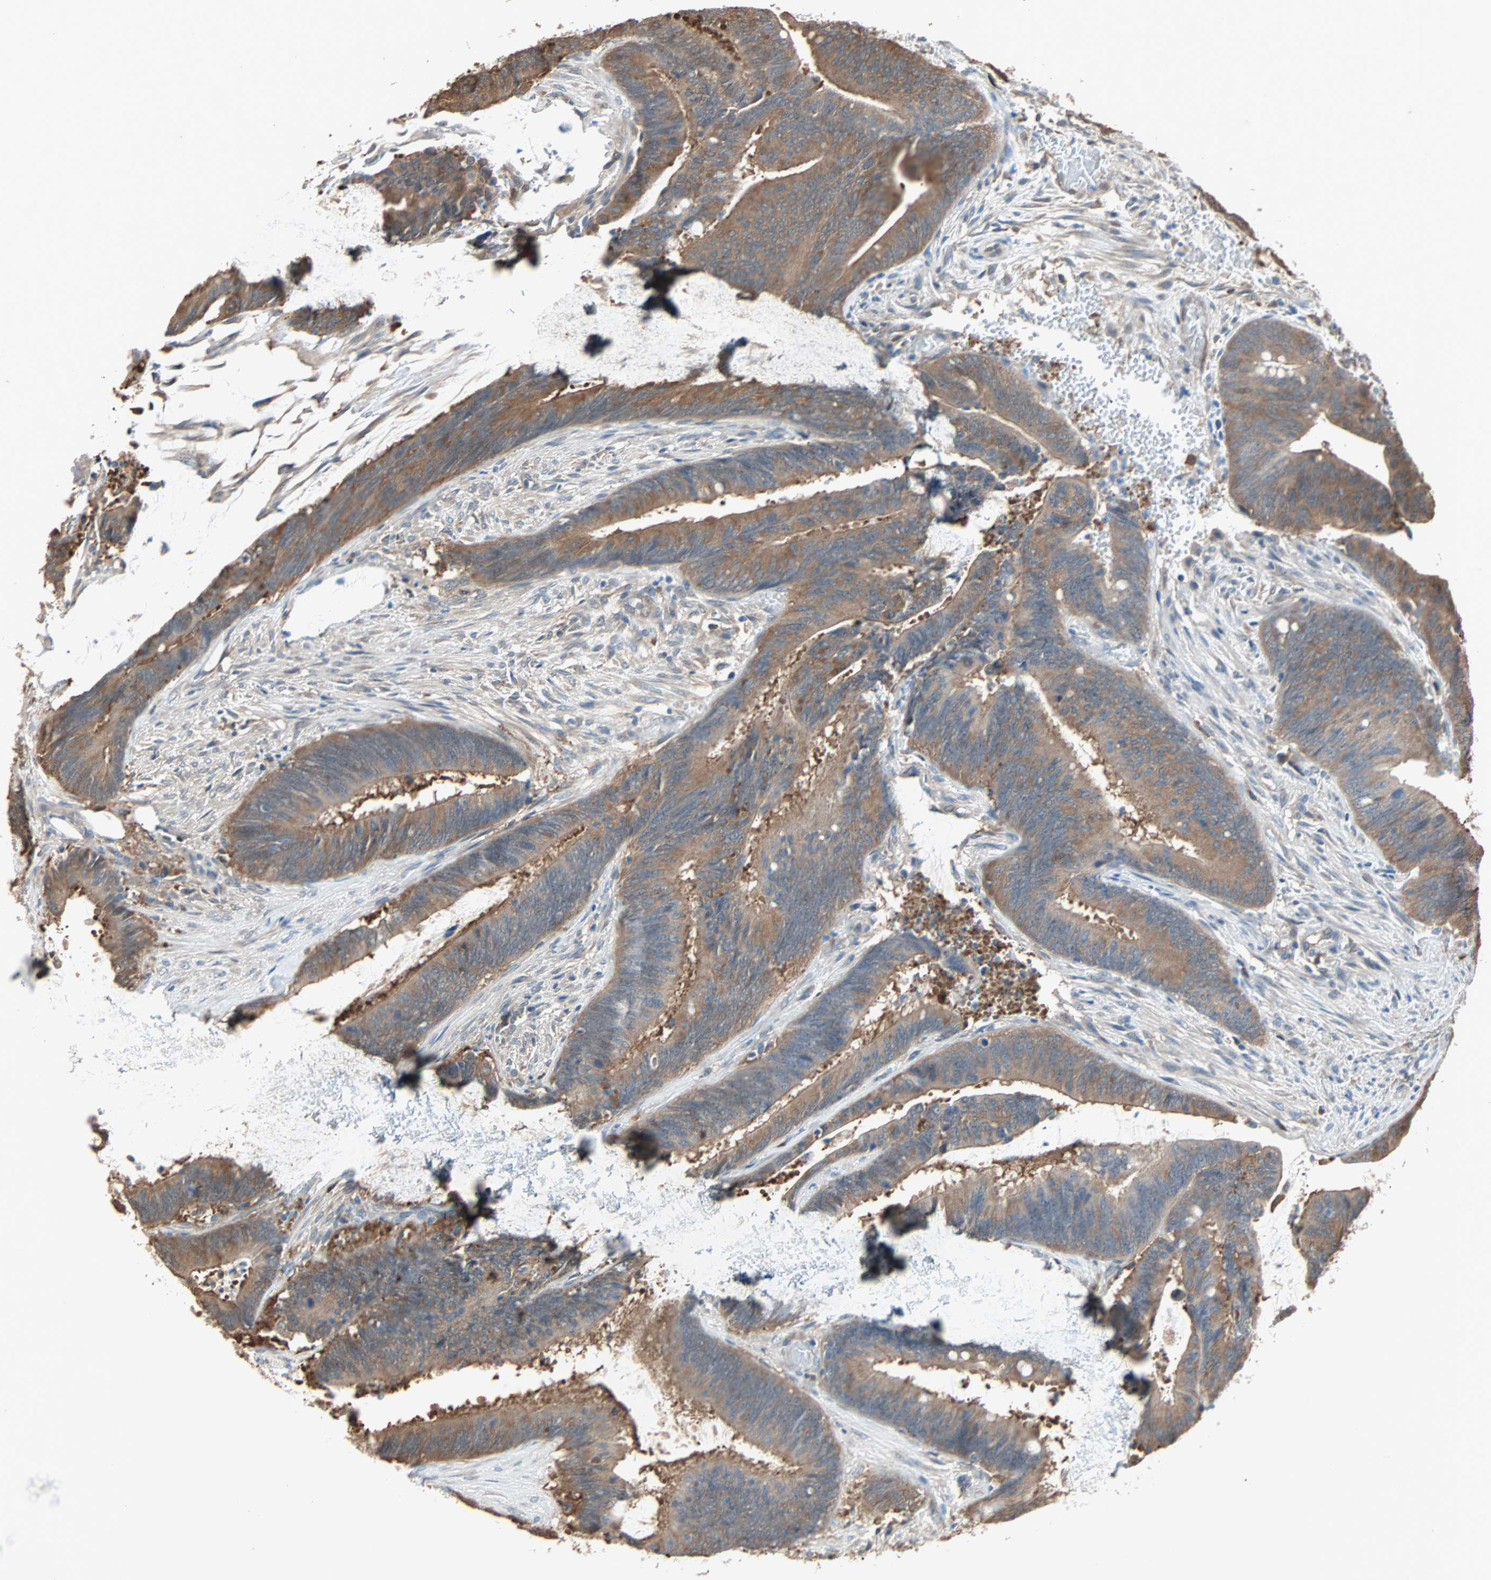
{"staining": {"intensity": "moderate", "quantity": ">75%", "location": "cytoplasmic/membranous"}, "tissue": "colorectal cancer", "cell_type": "Tumor cells", "image_type": "cancer", "snomed": [{"axis": "morphology", "description": "Adenocarcinoma, NOS"}, {"axis": "topography", "description": "Rectum"}], "caption": "This image exhibits immunohistochemistry staining of human adenocarcinoma (colorectal), with medium moderate cytoplasmic/membranous positivity in about >75% of tumor cells.", "gene": "PRDX1", "patient": {"sex": "female", "age": 66}}